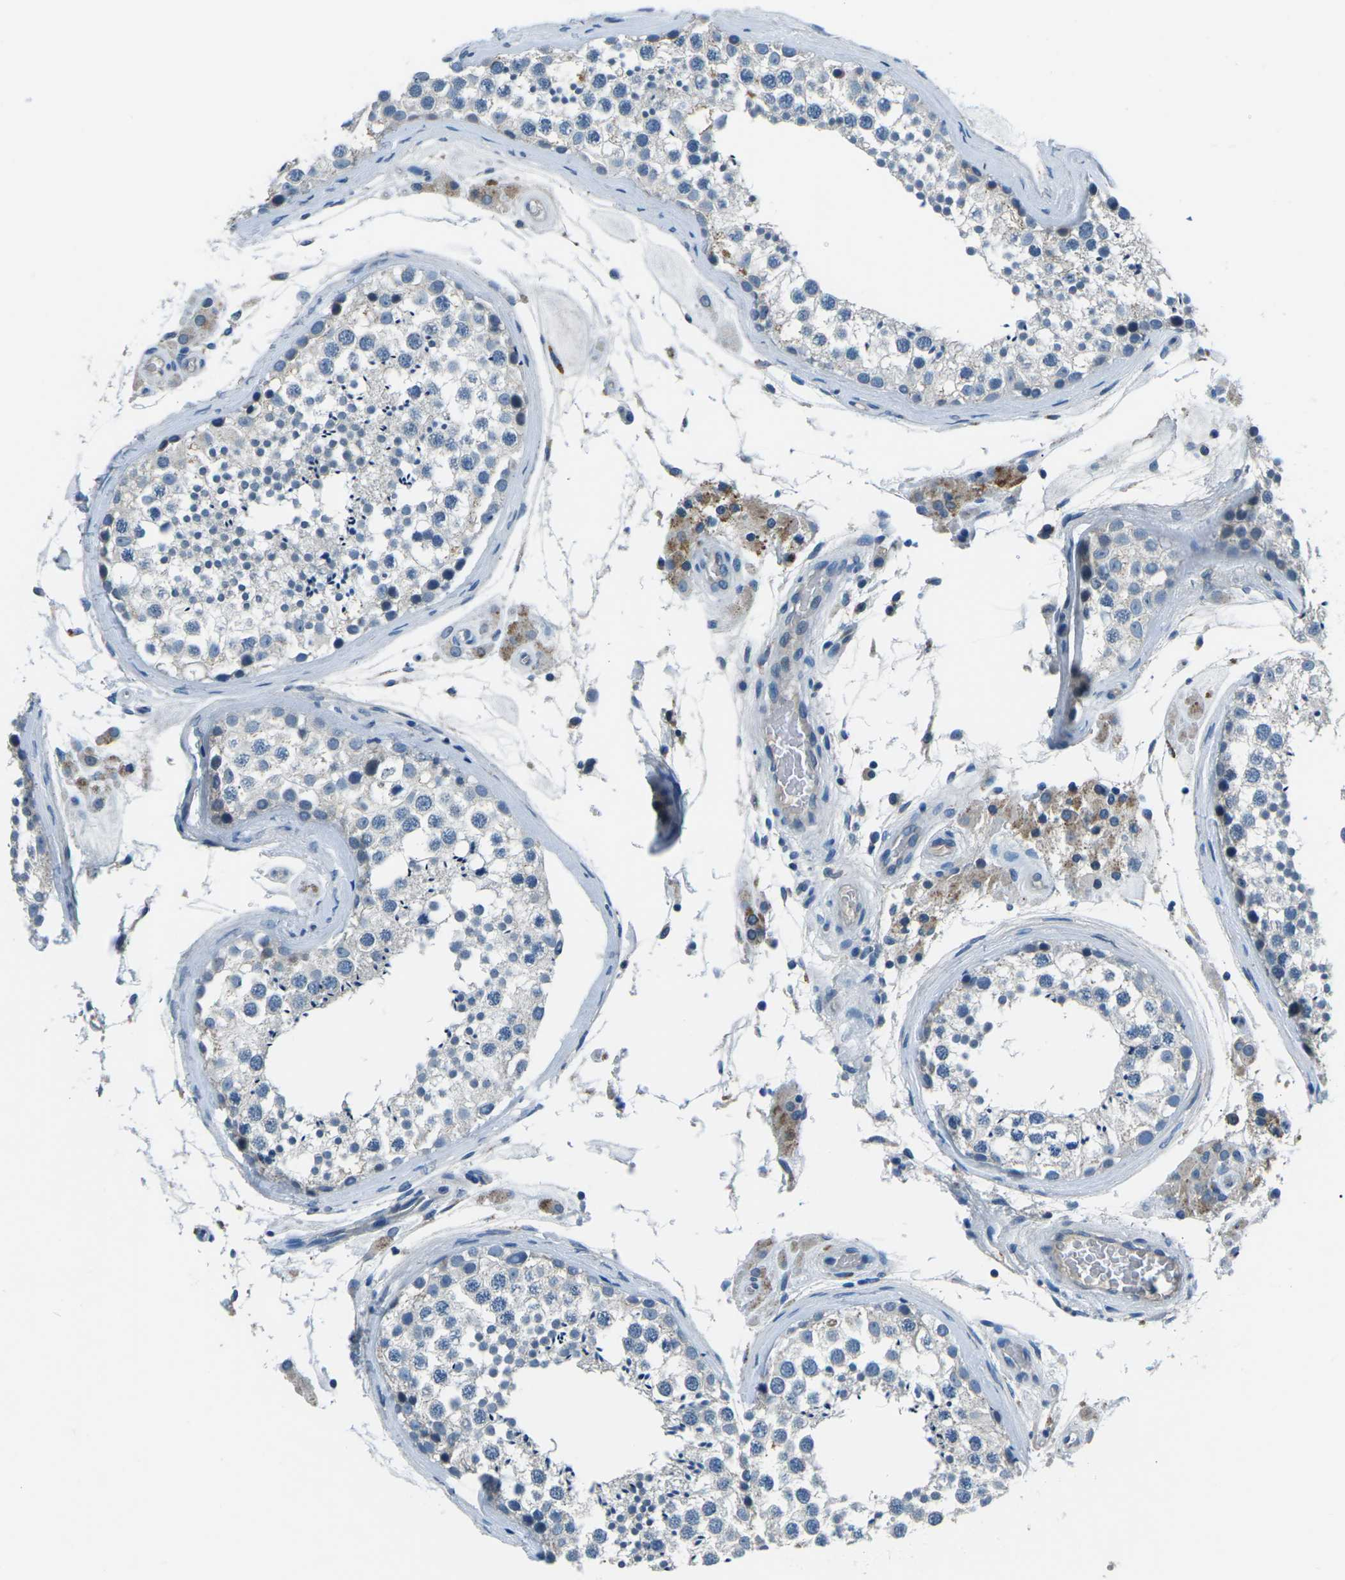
{"staining": {"intensity": "negative", "quantity": "none", "location": "none"}, "tissue": "testis", "cell_type": "Cells in seminiferous ducts", "image_type": "normal", "snomed": [{"axis": "morphology", "description": "Normal tissue, NOS"}, {"axis": "topography", "description": "Testis"}], "caption": "High magnification brightfield microscopy of normal testis stained with DAB (brown) and counterstained with hematoxylin (blue): cells in seminiferous ducts show no significant staining.", "gene": "CD1D", "patient": {"sex": "male", "age": 46}}